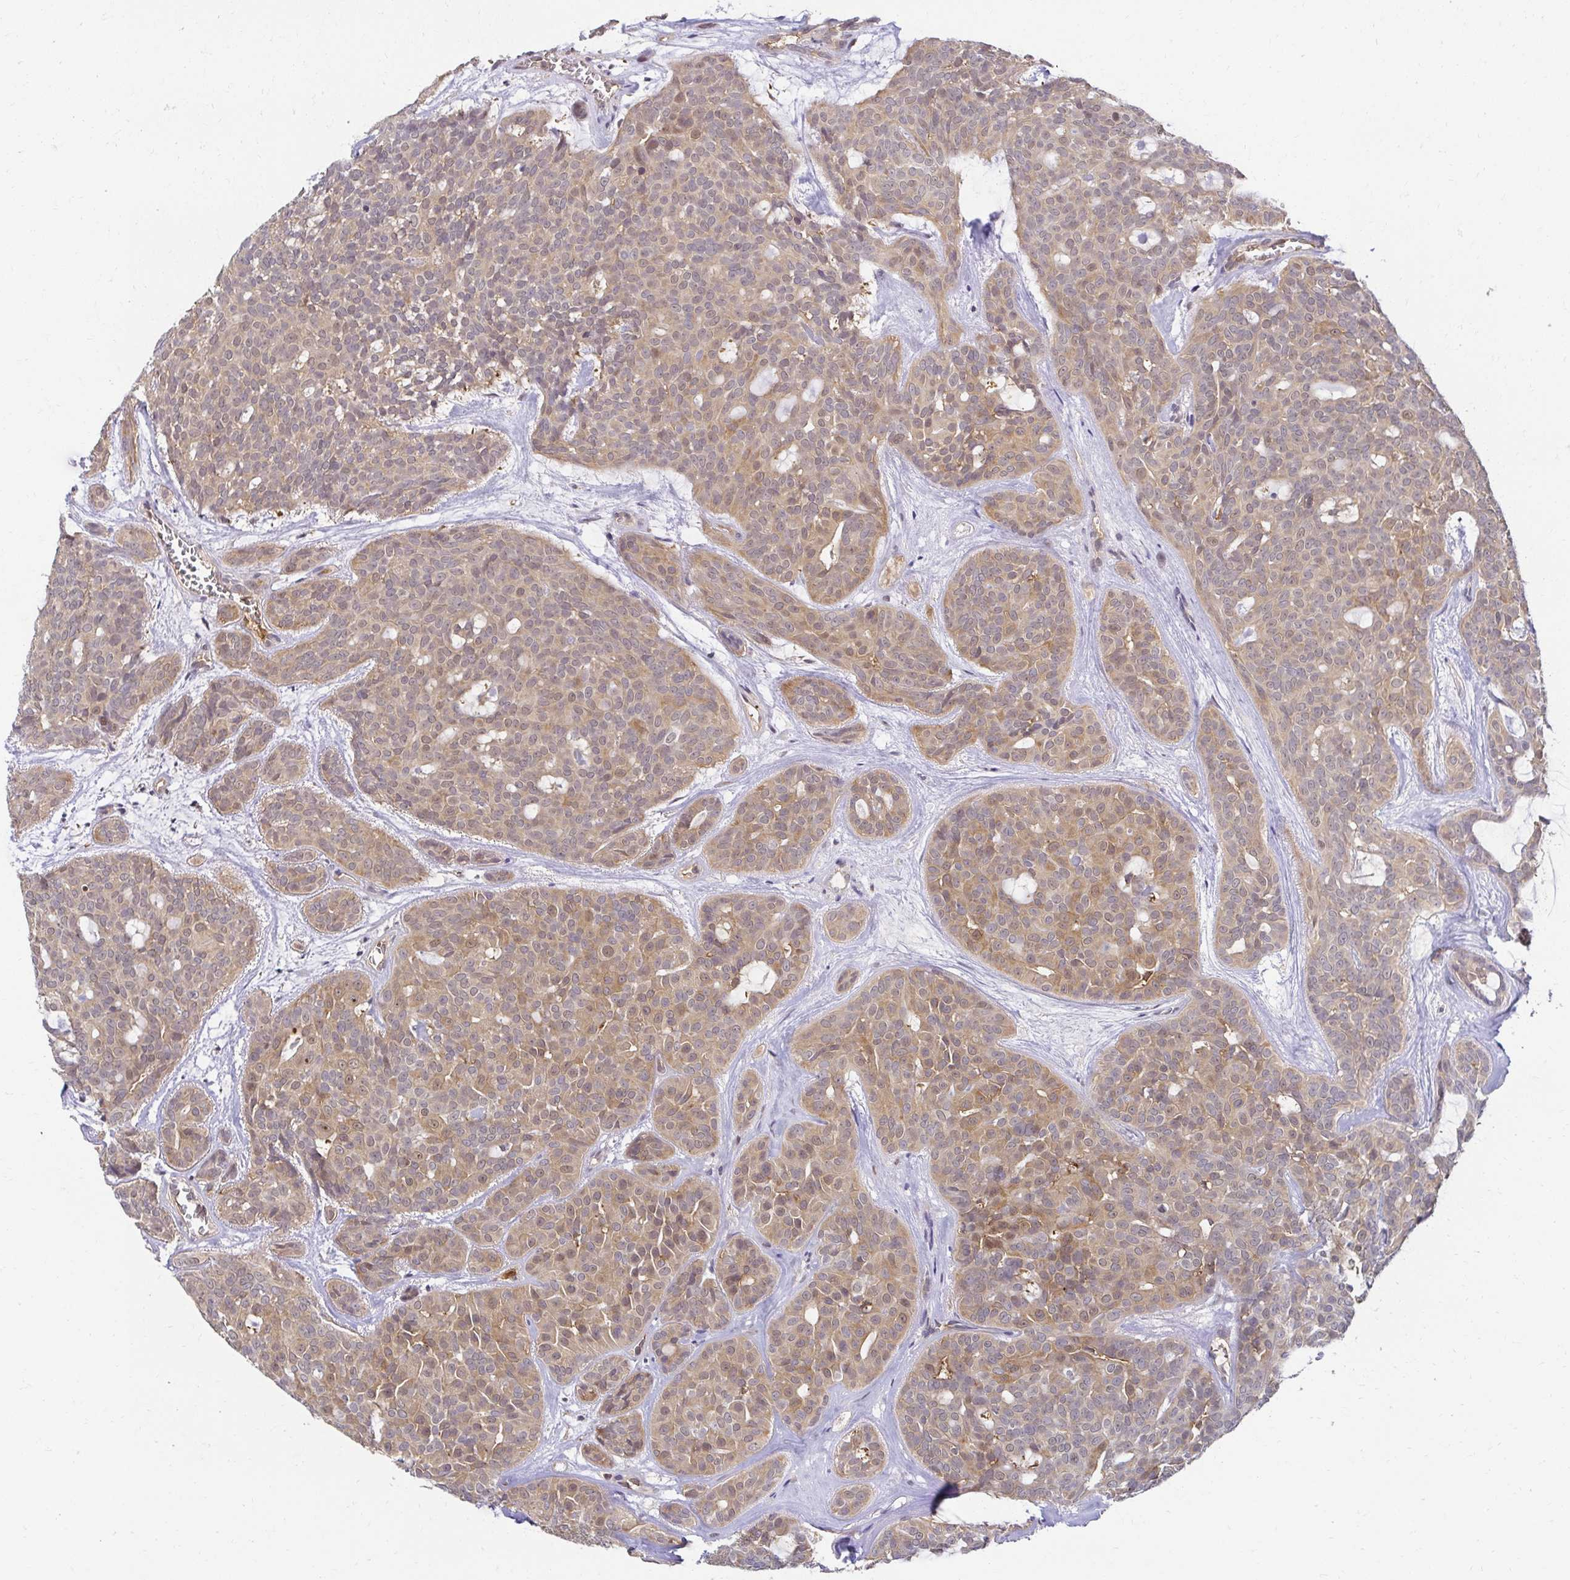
{"staining": {"intensity": "moderate", "quantity": ">75%", "location": "cytoplasmic/membranous,nuclear"}, "tissue": "head and neck cancer", "cell_type": "Tumor cells", "image_type": "cancer", "snomed": [{"axis": "morphology", "description": "Adenocarcinoma, NOS"}, {"axis": "topography", "description": "Head-Neck"}], "caption": "A brown stain shows moderate cytoplasmic/membranous and nuclear positivity of a protein in human adenocarcinoma (head and neck) tumor cells.", "gene": "PSMA4", "patient": {"sex": "male", "age": 66}}